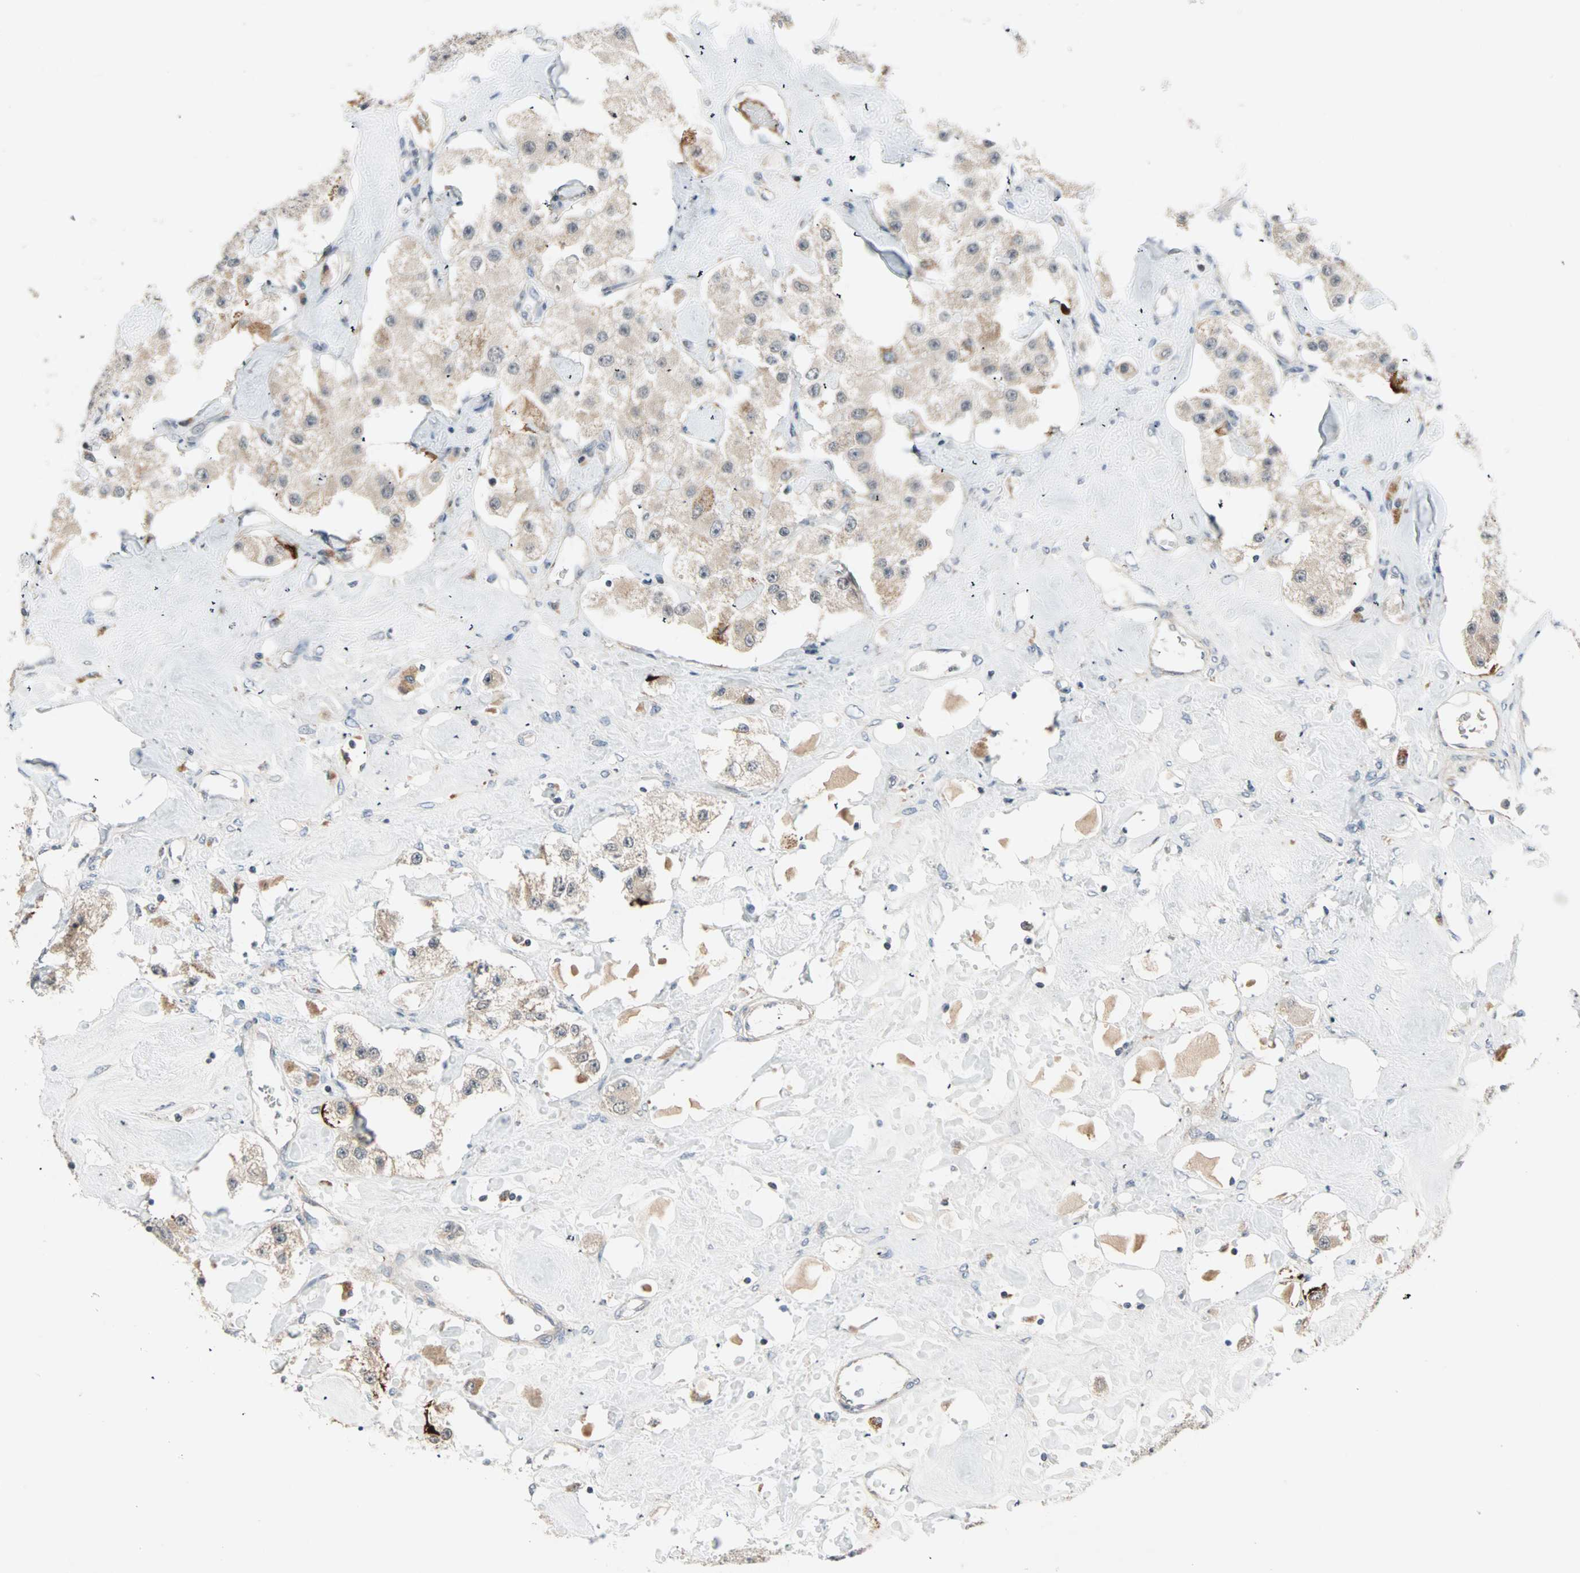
{"staining": {"intensity": "weak", "quantity": ">75%", "location": "cytoplasmic/membranous"}, "tissue": "carcinoid", "cell_type": "Tumor cells", "image_type": "cancer", "snomed": [{"axis": "morphology", "description": "Carcinoid, malignant, NOS"}, {"axis": "topography", "description": "Pancreas"}], "caption": "A high-resolution histopathology image shows IHC staining of carcinoid, which shows weak cytoplasmic/membranous expression in about >75% of tumor cells.", "gene": "PROS1", "patient": {"sex": "male", "age": 41}}